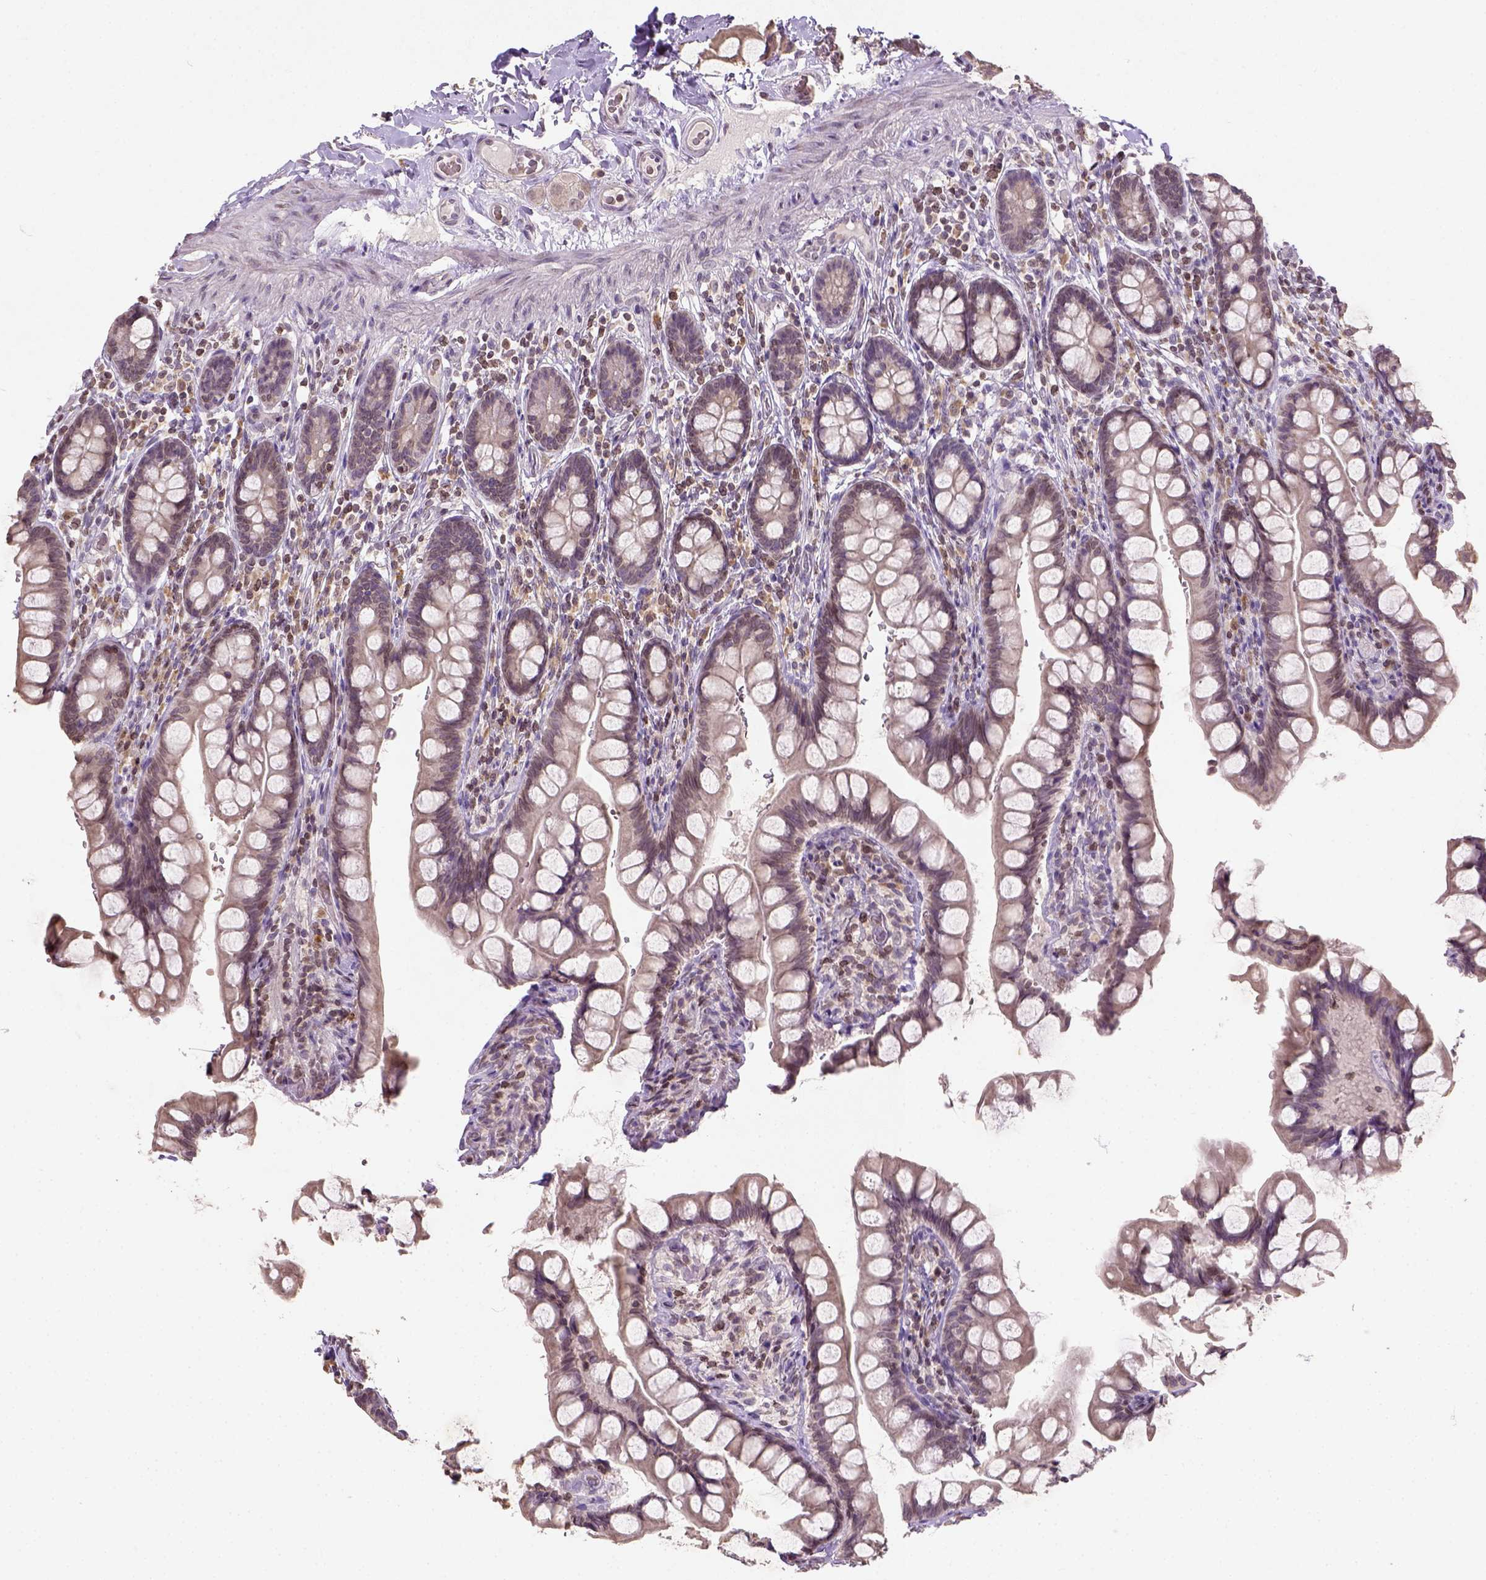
{"staining": {"intensity": "weak", "quantity": "25%-75%", "location": "cytoplasmic/membranous,nuclear"}, "tissue": "small intestine", "cell_type": "Glandular cells", "image_type": "normal", "snomed": [{"axis": "morphology", "description": "Normal tissue, NOS"}, {"axis": "topography", "description": "Small intestine"}], "caption": "A low amount of weak cytoplasmic/membranous,nuclear expression is present in approximately 25%-75% of glandular cells in normal small intestine. (brown staining indicates protein expression, while blue staining denotes nuclei).", "gene": "NUDT3", "patient": {"sex": "male", "age": 70}}